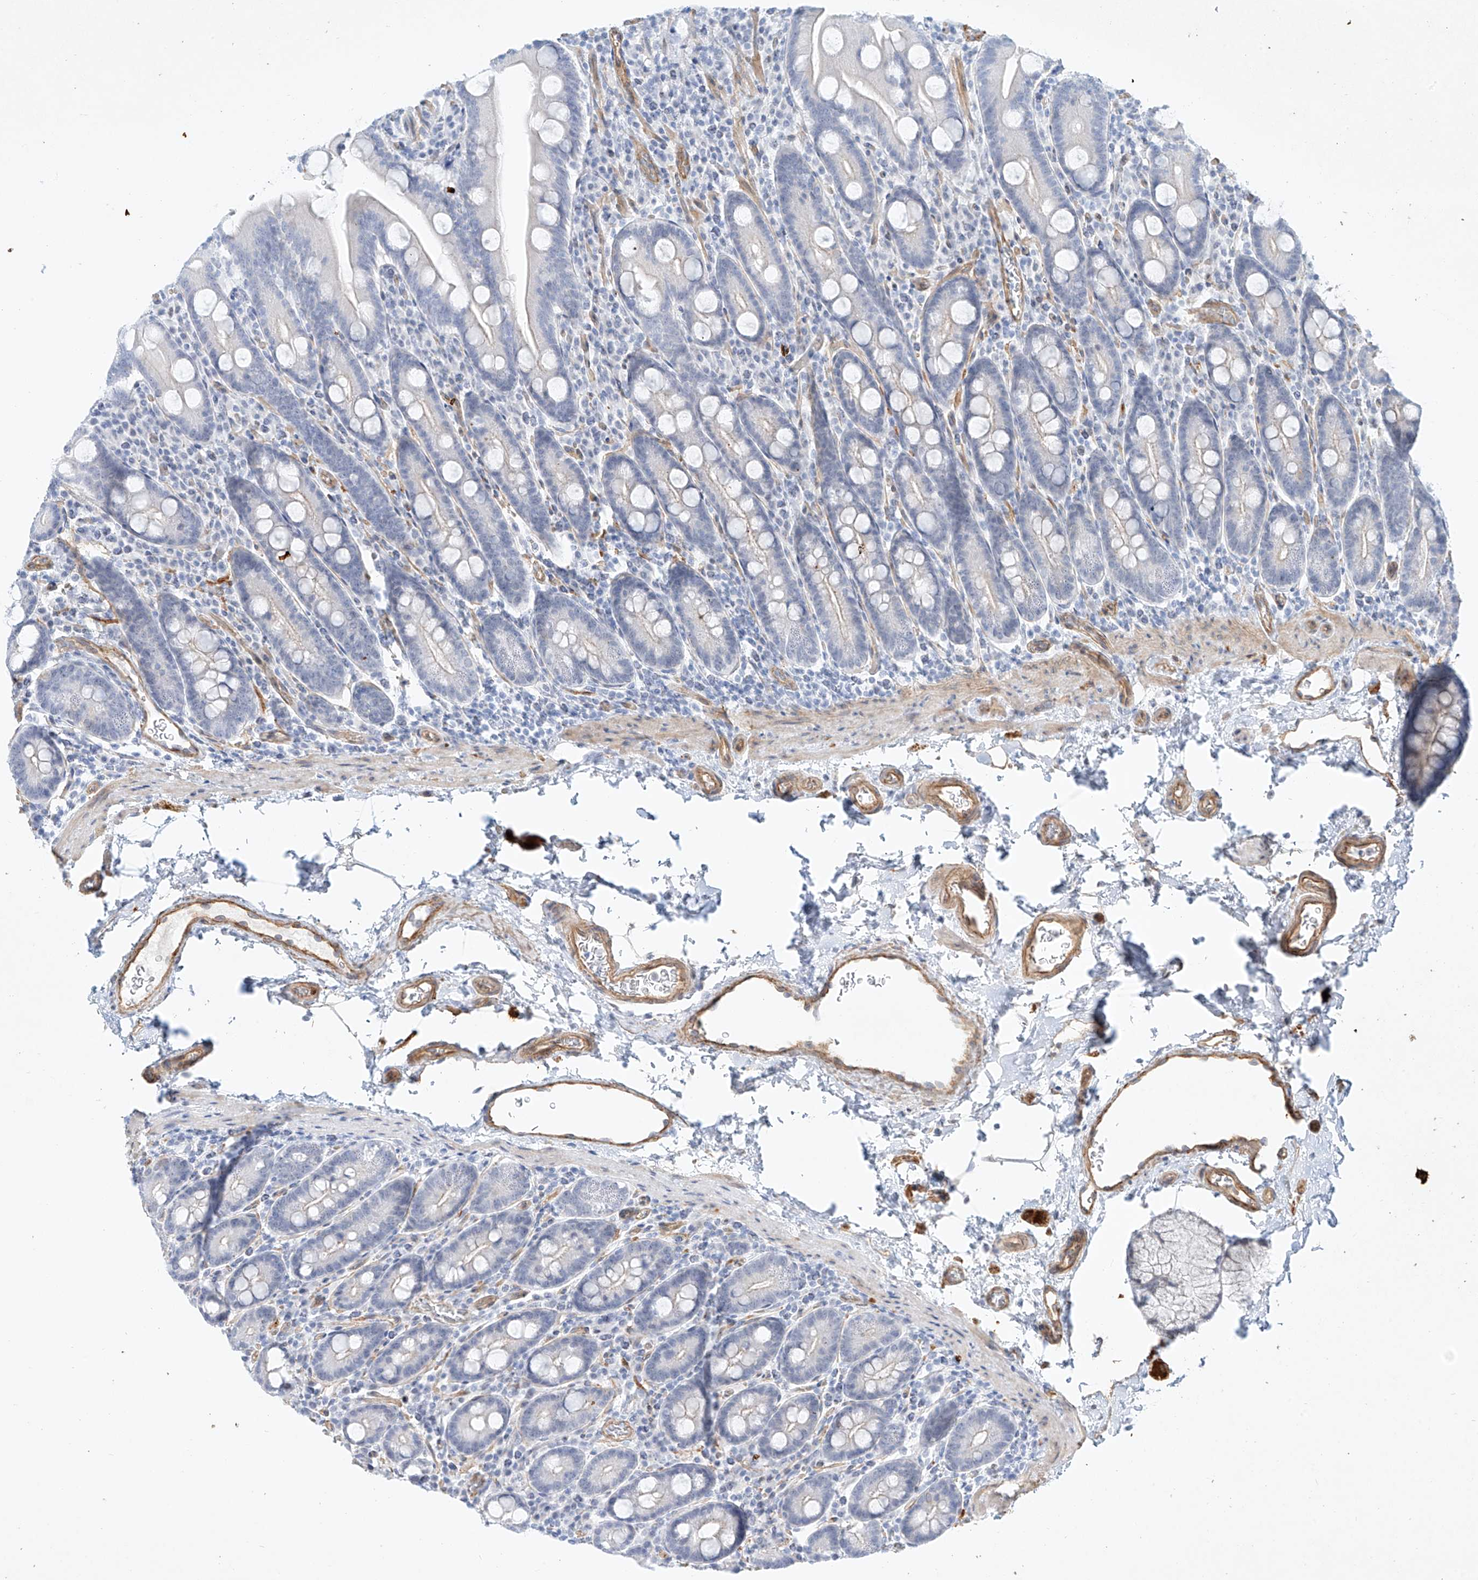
{"staining": {"intensity": "negative", "quantity": "none", "location": "none"}, "tissue": "duodenum", "cell_type": "Glandular cells", "image_type": "normal", "snomed": [{"axis": "morphology", "description": "Normal tissue, NOS"}, {"axis": "topography", "description": "Duodenum"}], "caption": "An IHC micrograph of unremarkable duodenum is shown. There is no staining in glandular cells of duodenum.", "gene": "REEP2", "patient": {"sex": "male", "age": 35}}